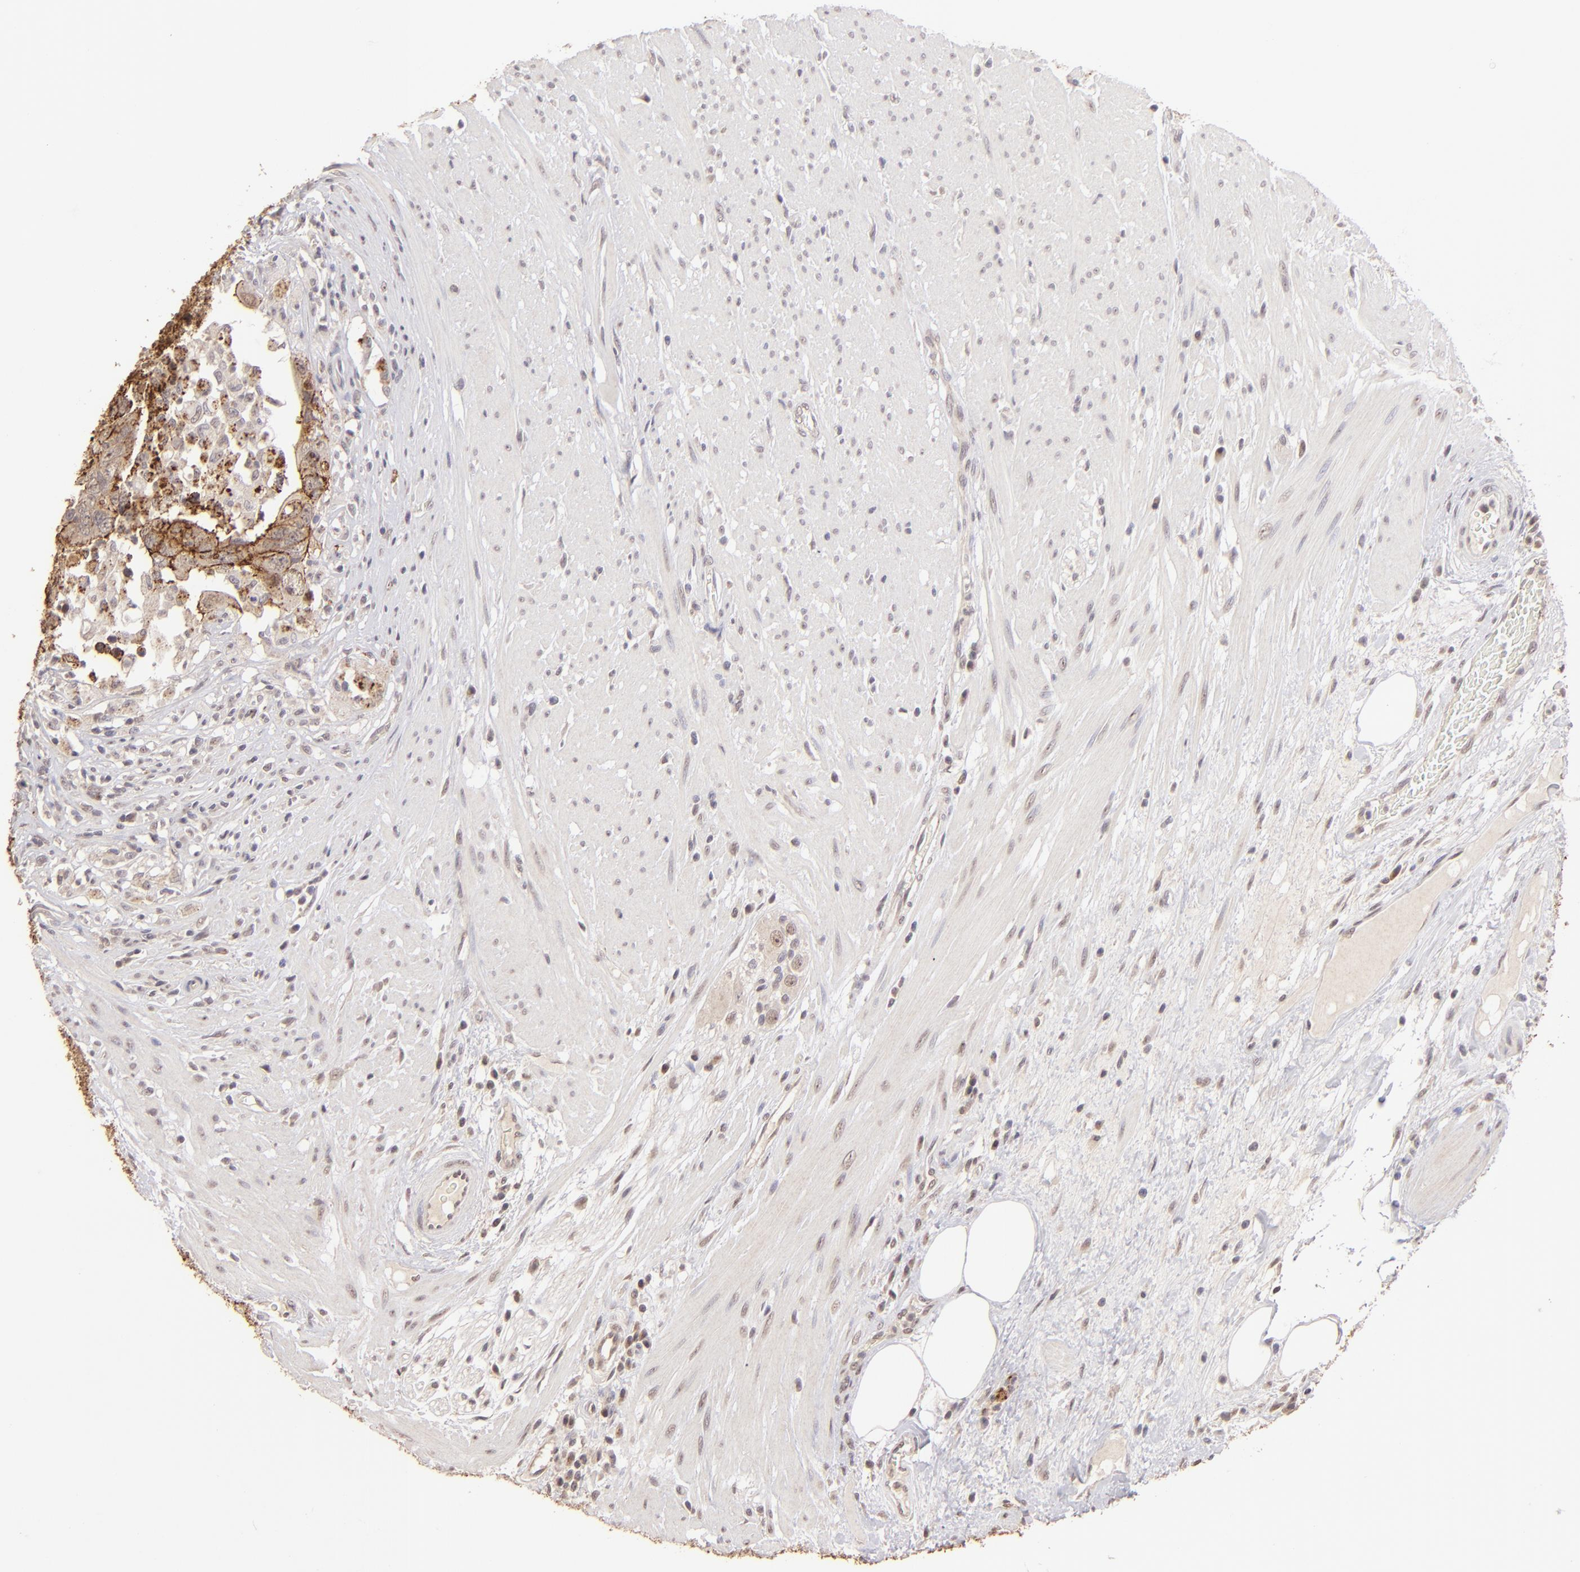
{"staining": {"intensity": "moderate", "quantity": ">75%", "location": "cytoplasmic/membranous"}, "tissue": "colorectal cancer", "cell_type": "Tumor cells", "image_type": "cancer", "snomed": [{"axis": "morphology", "description": "Adenocarcinoma, NOS"}, {"axis": "topography", "description": "Rectum"}], "caption": "This photomicrograph reveals colorectal cancer stained with immunohistochemistry (IHC) to label a protein in brown. The cytoplasmic/membranous of tumor cells show moderate positivity for the protein. Nuclei are counter-stained blue.", "gene": "CLDN1", "patient": {"sex": "male", "age": 53}}